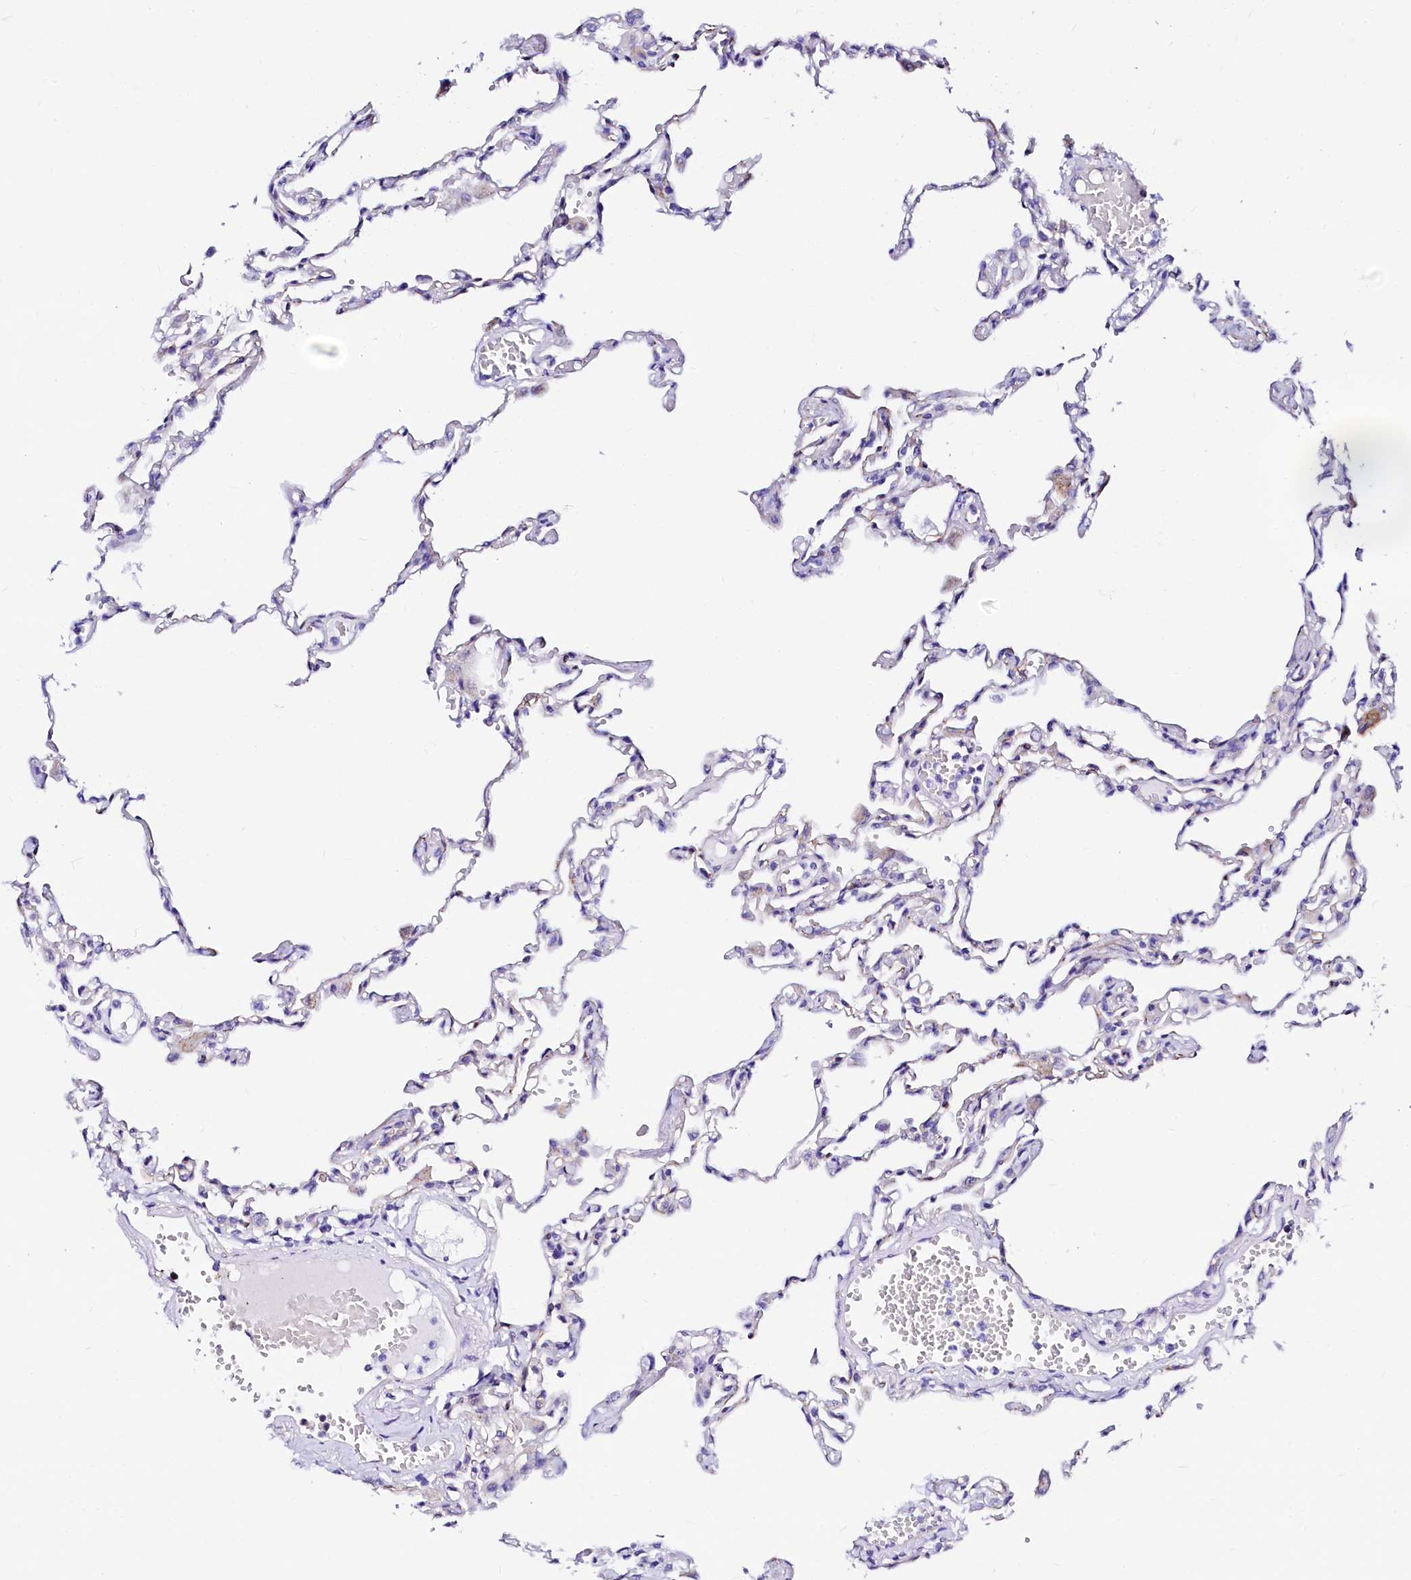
{"staining": {"intensity": "negative", "quantity": "none", "location": "none"}, "tissue": "lung", "cell_type": "Alveolar cells", "image_type": "normal", "snomed": [{"axis": "morphology", "description": "Normal tissue, NOS"}, {"axis": "topography", "description": "Bronchus"}, {"axis": "topography", "description": "Lung"}], "caption": "IHC micrograph of normal human lung stained for a protein (brown), which displays no expression in alveolar cells.", "gene": "SFR1", "patient": {"sex": "female", "age": 49}}